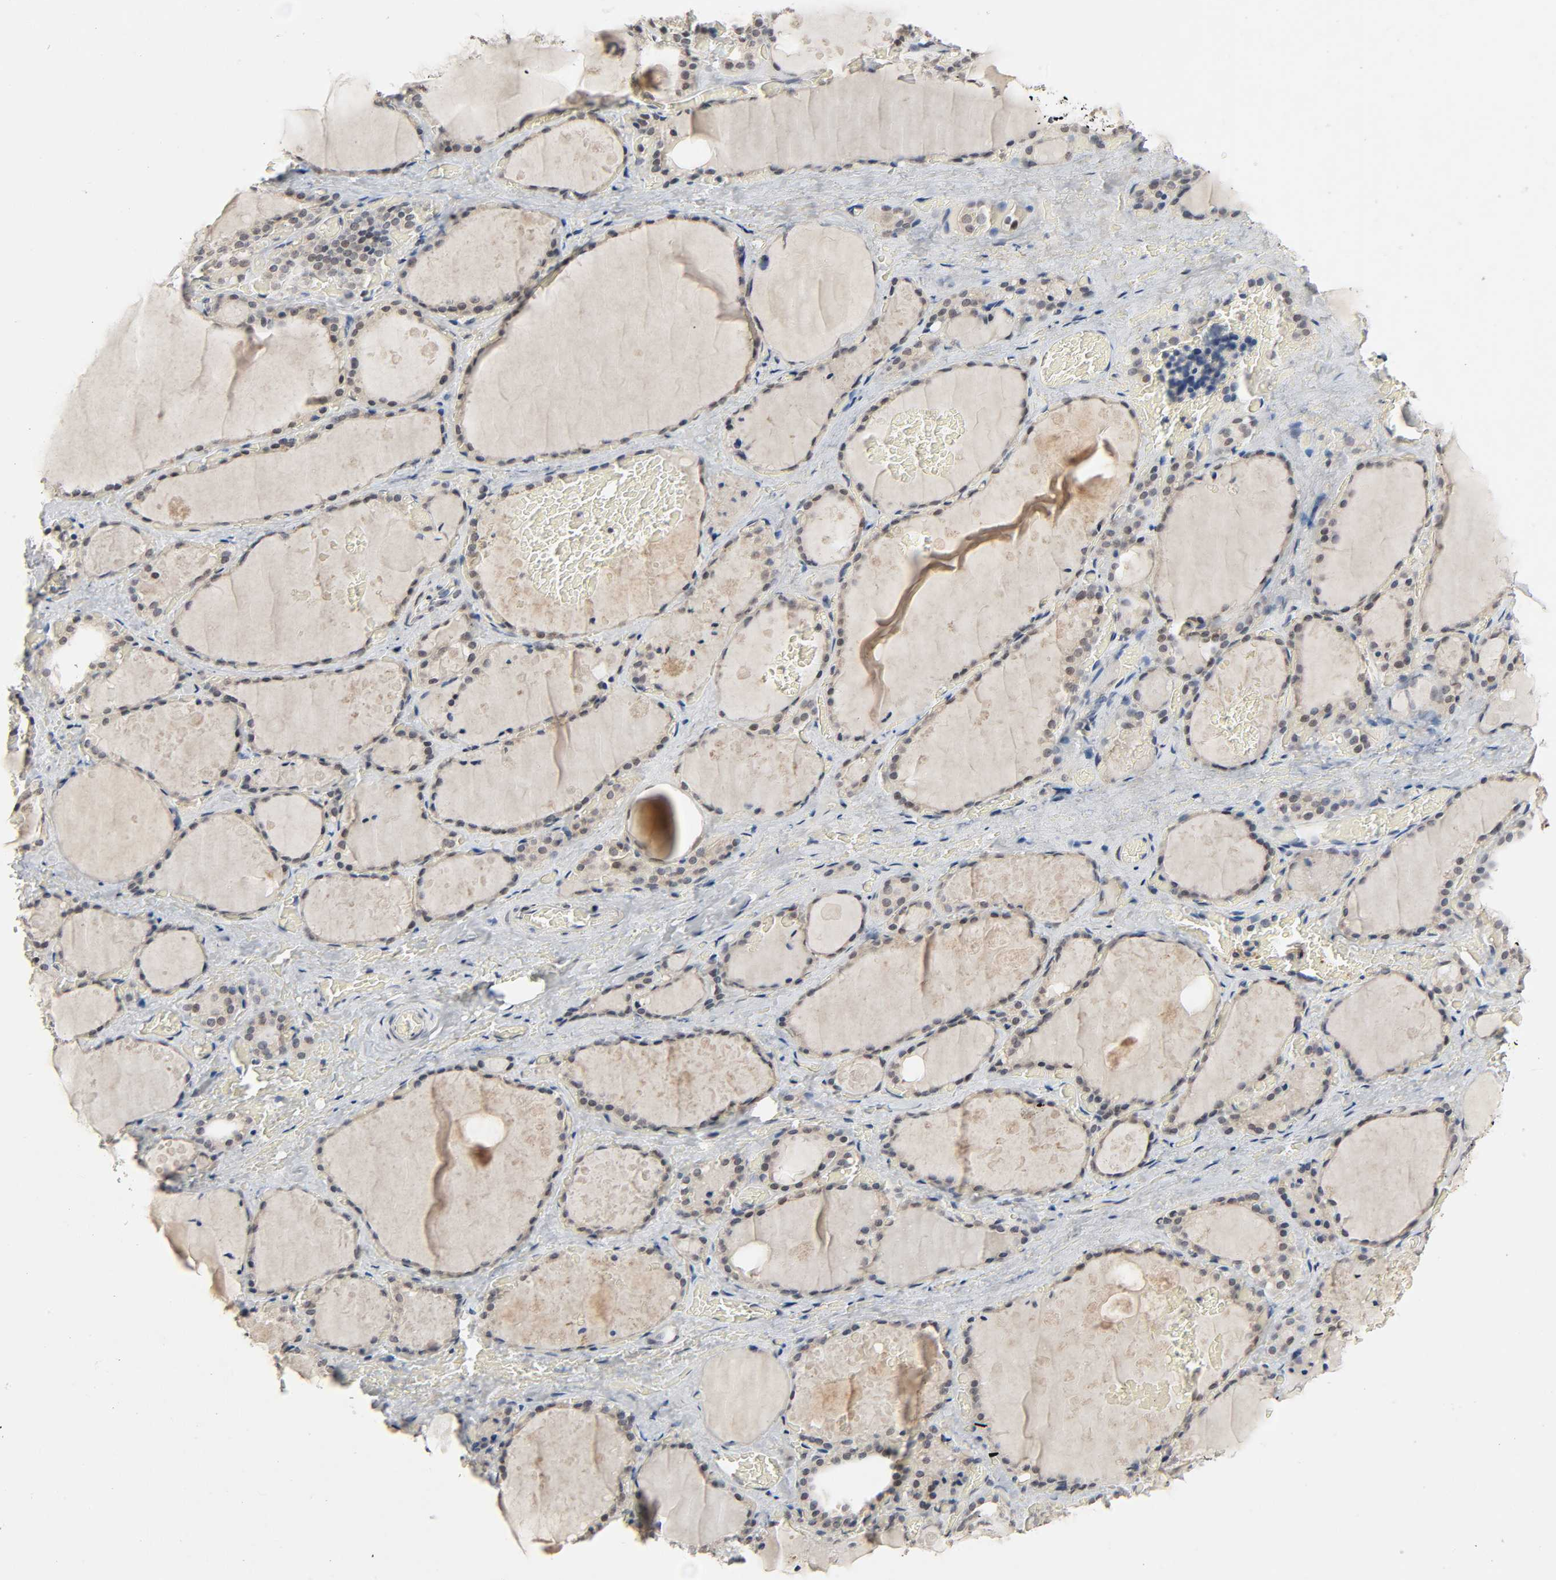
{"staining": {"intensity": "weak", "quantity": "25%-75%", "location": "cytoplasmic/membranous,nuclear"}, "tissue": "thyroid gland", "cell_type": "Glandular cells", "image_type": "normal", "snomed": [{"axis": "morphology", "description": "Normal tissue, NOS"}, {"axis": "topography", "description": "Thyroid gland"}], "caption": "Normal thyroid gland demonstrates weak cytoplasmic/membranous,nuclear expression in approximately 25%-75% of glandular cells.", "gene": "MAPKAPK5", "patient": {"sex": "male", "age": 61}}